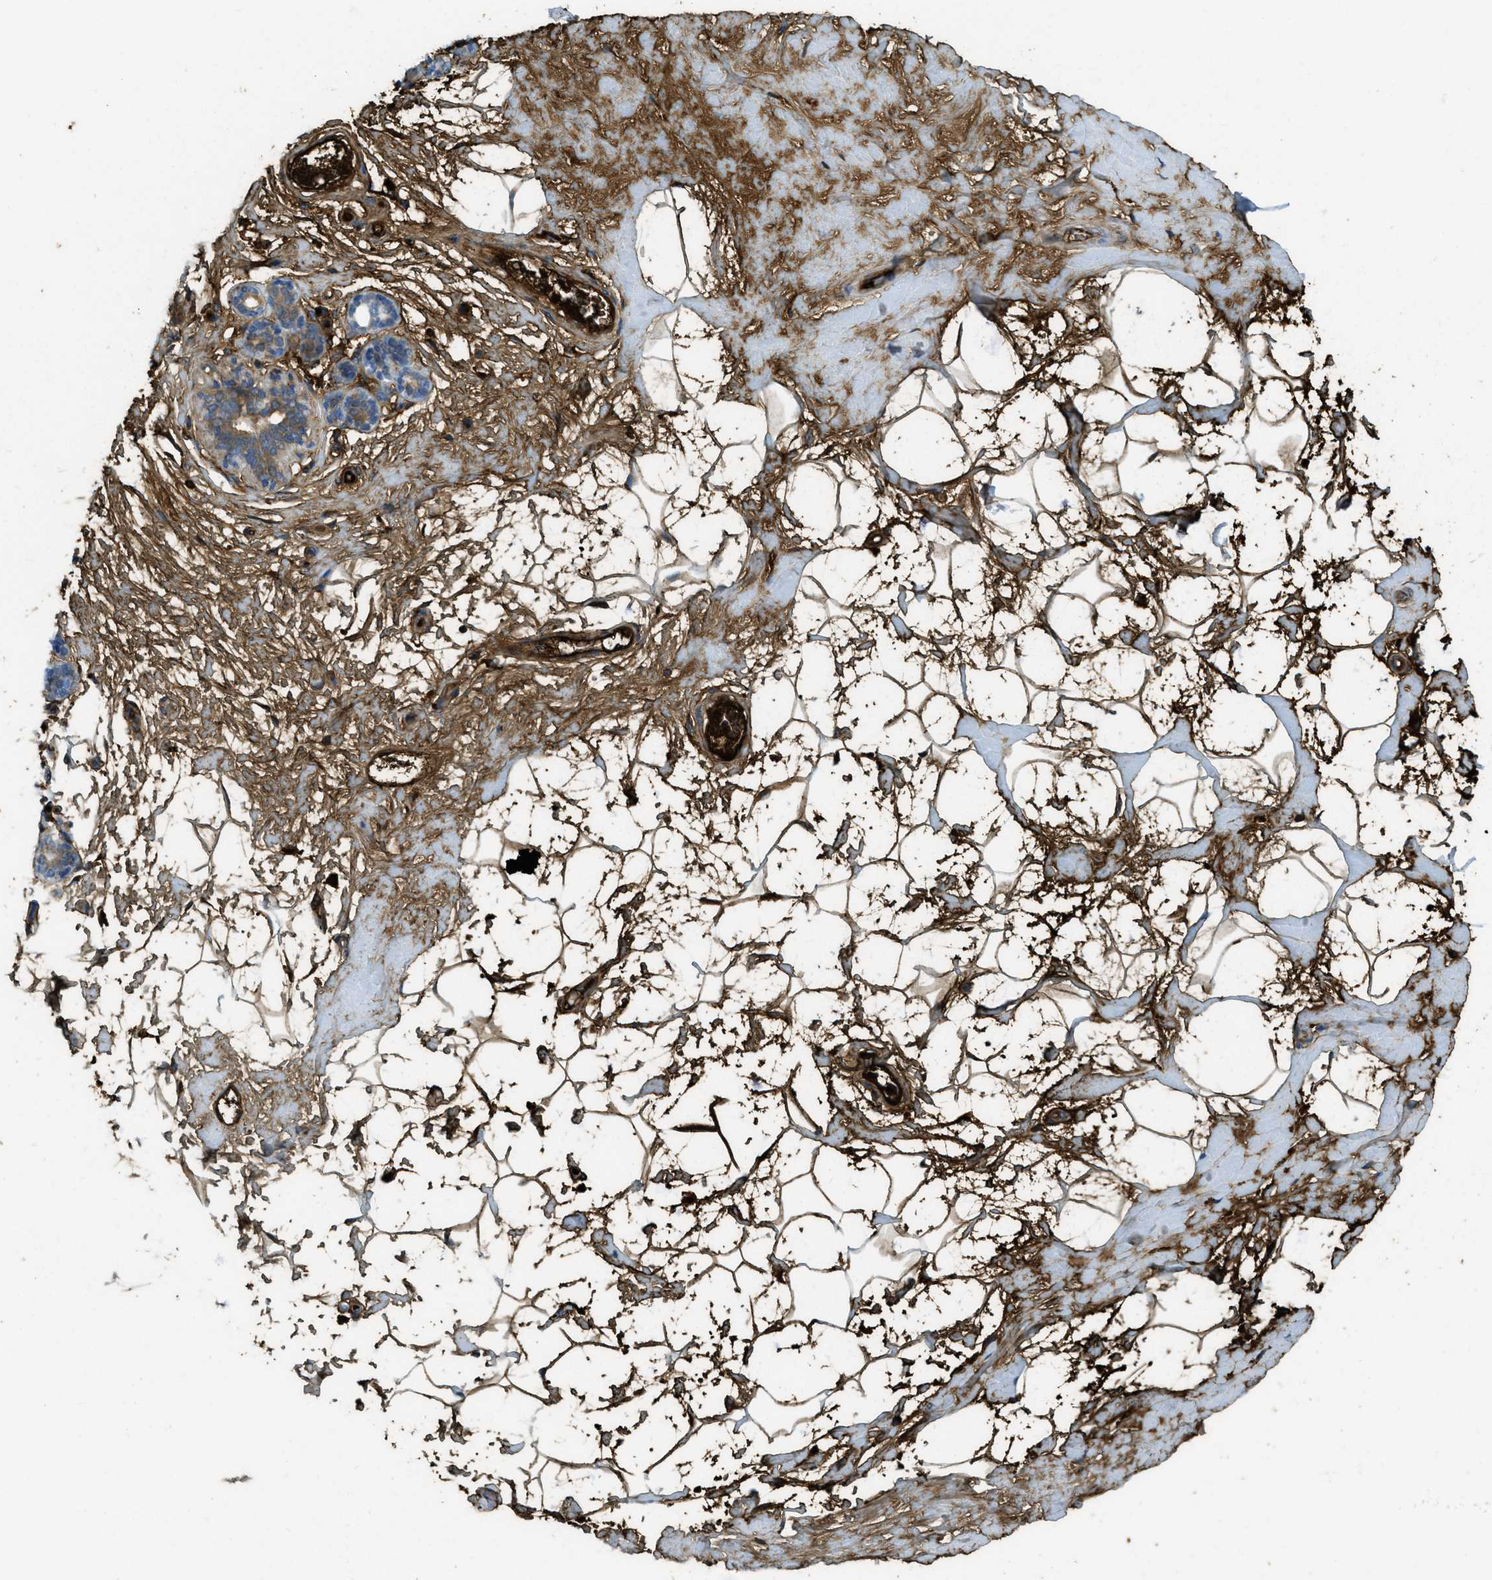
{"staining": {"intensity": "negative", "quantity": "none", "location": "none"}, "tissue": "breast", "cell_type": "Adipocytes", "image_type": "normal", "snomed": [{"axis": "morphology", "description": "Normal tissue, NOS"}, {"axis": "morphology", "description": "Lobular carcinoma"}, {"axis": "topography", "description": "Breast"}], "caption": "Immunohistochemical staining of normal breast displays no significant expression in adipocytes. (DAB immunohistochemistry visualized using brightfield microscopy, high magnification).", "gene": "TRIM59", "patient": {"sex": "female", "age": 59}}